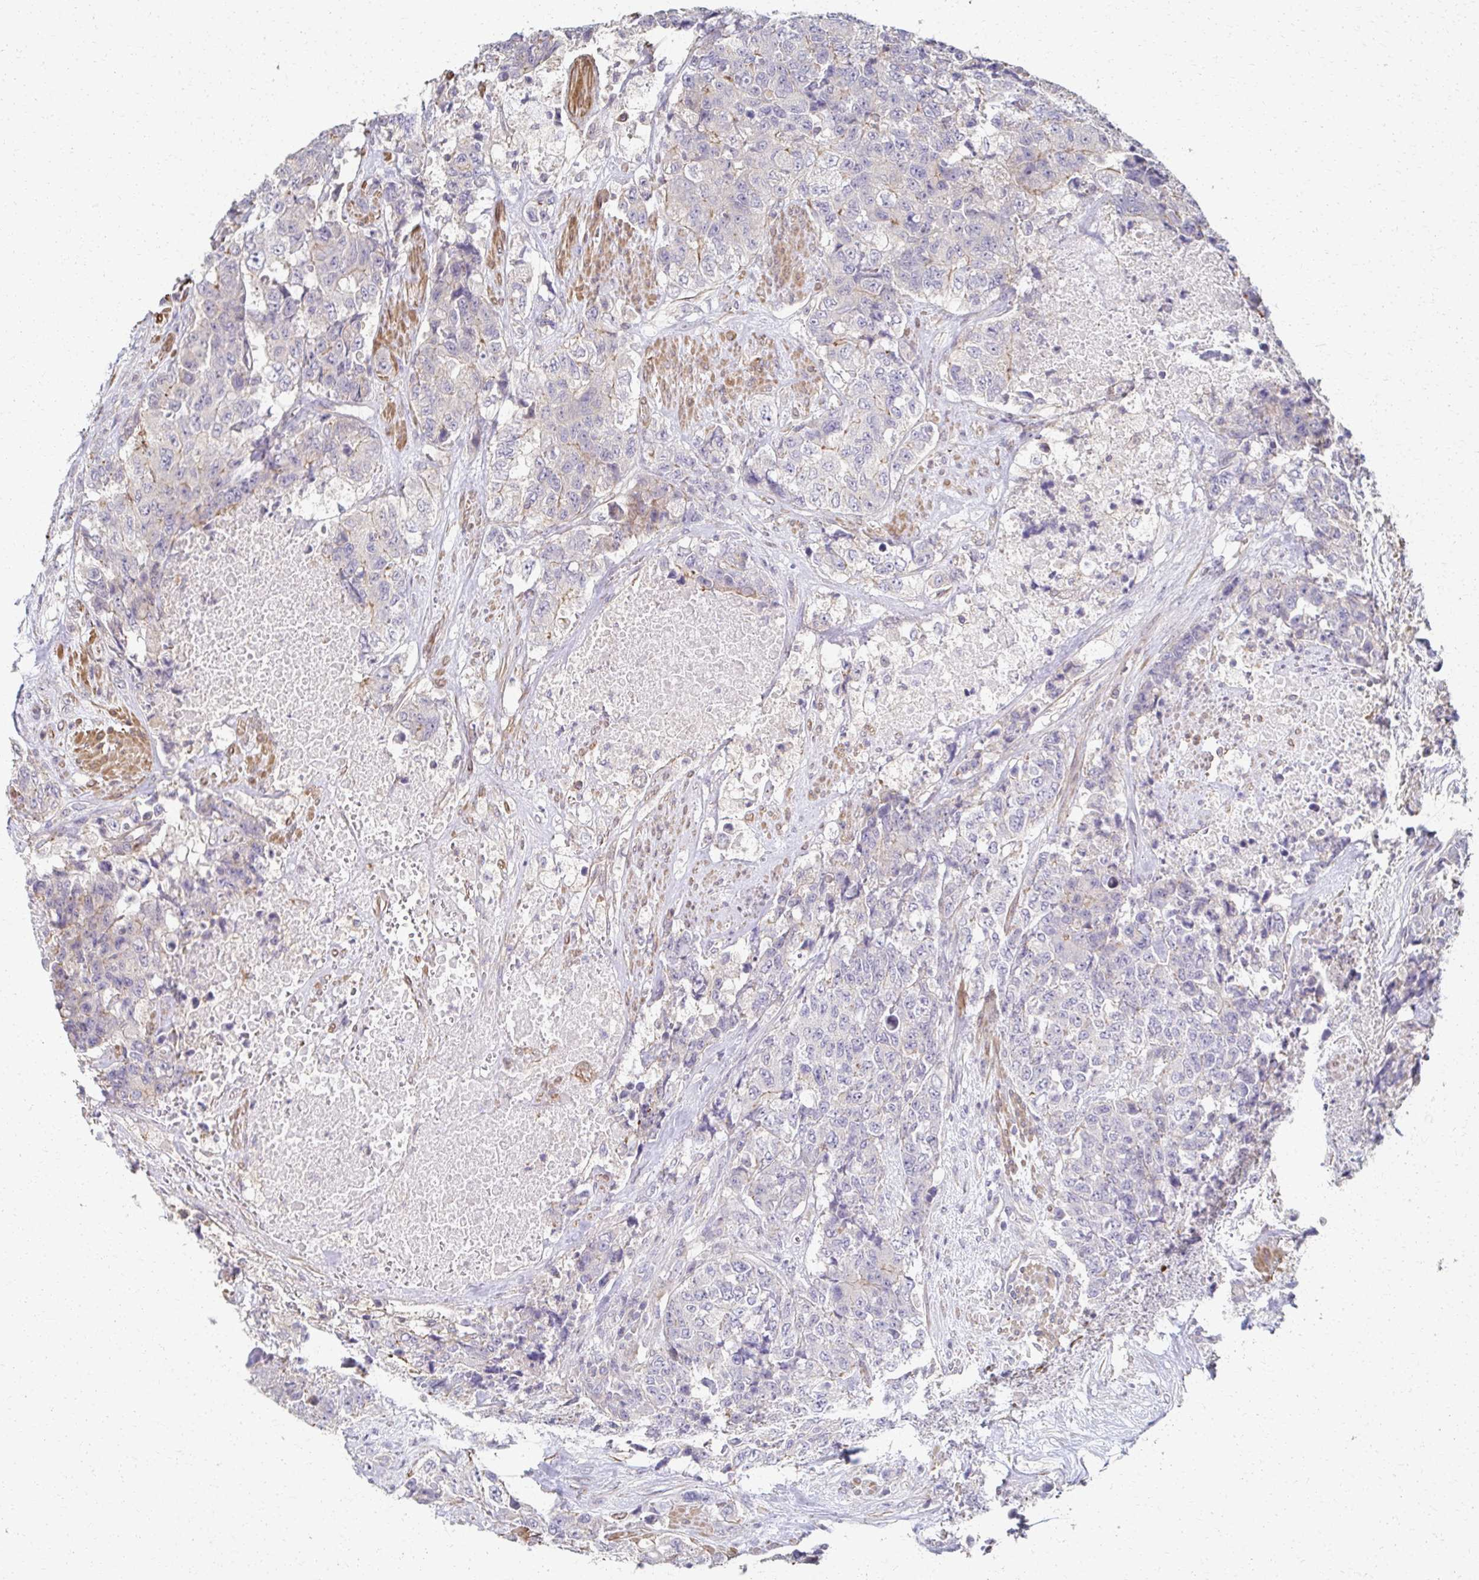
{"staining": {"intensity": "negative", "quantity": "none", "location": "none"}, "tissue": "urothelial cancer", "cell_type": "Tumor cells", "image_type": "cancer", "snomed": [{"axis": "morphology", "description": "Urothelial carcinoma, High grade"}, {"axis": "topography", "description": "Urinary bladder"}], "caption": "Immunohistochemistry of high-grade urothelial carcinoma displays no positivity in tumor cells.", "gene": "EOLA2", "patient": {"sex": "female", "age": 78}}